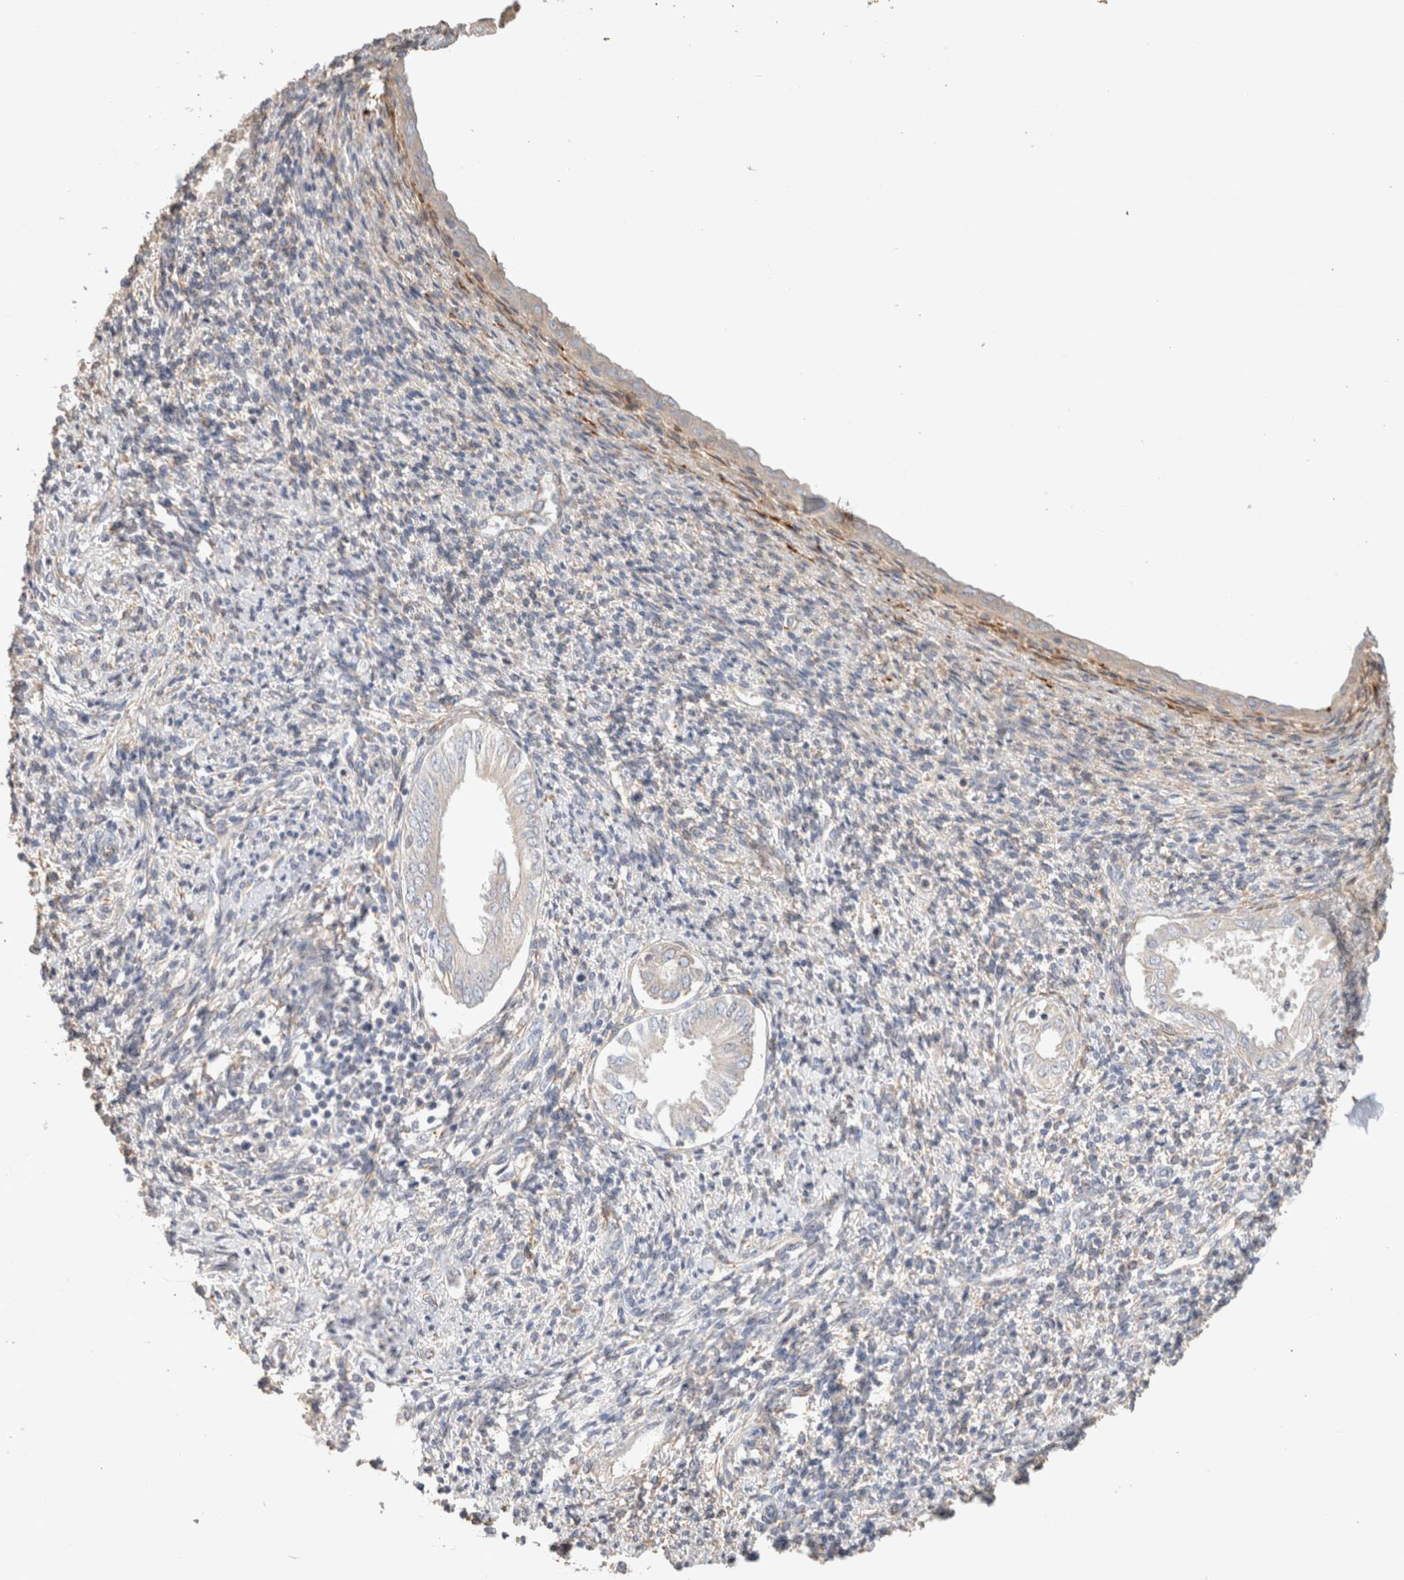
{"staining": {"intensity": "negative", "quantity": "none", "location": "none"}, "tissue": "endometrium", "cell_type": "Cells in endometrial stroma", "image_type": "normal", "snomed": [{"axis": "morphology", "description": "Normal tissue, NOS"}, {"axis": "topography", "description": "Endometrium"}], "caption": "High magnification brightfield microscopy of unremarkable endometrium stained with DAB (3,3'-diaminobenzidine) (brown) and counterstained with hematoxylin (blue): cells in endometrial stroma show no significant positivity. Nuclei are stained in blue.", "gene": "PROS1", "patient": {"sex": "female", "age": 66}}